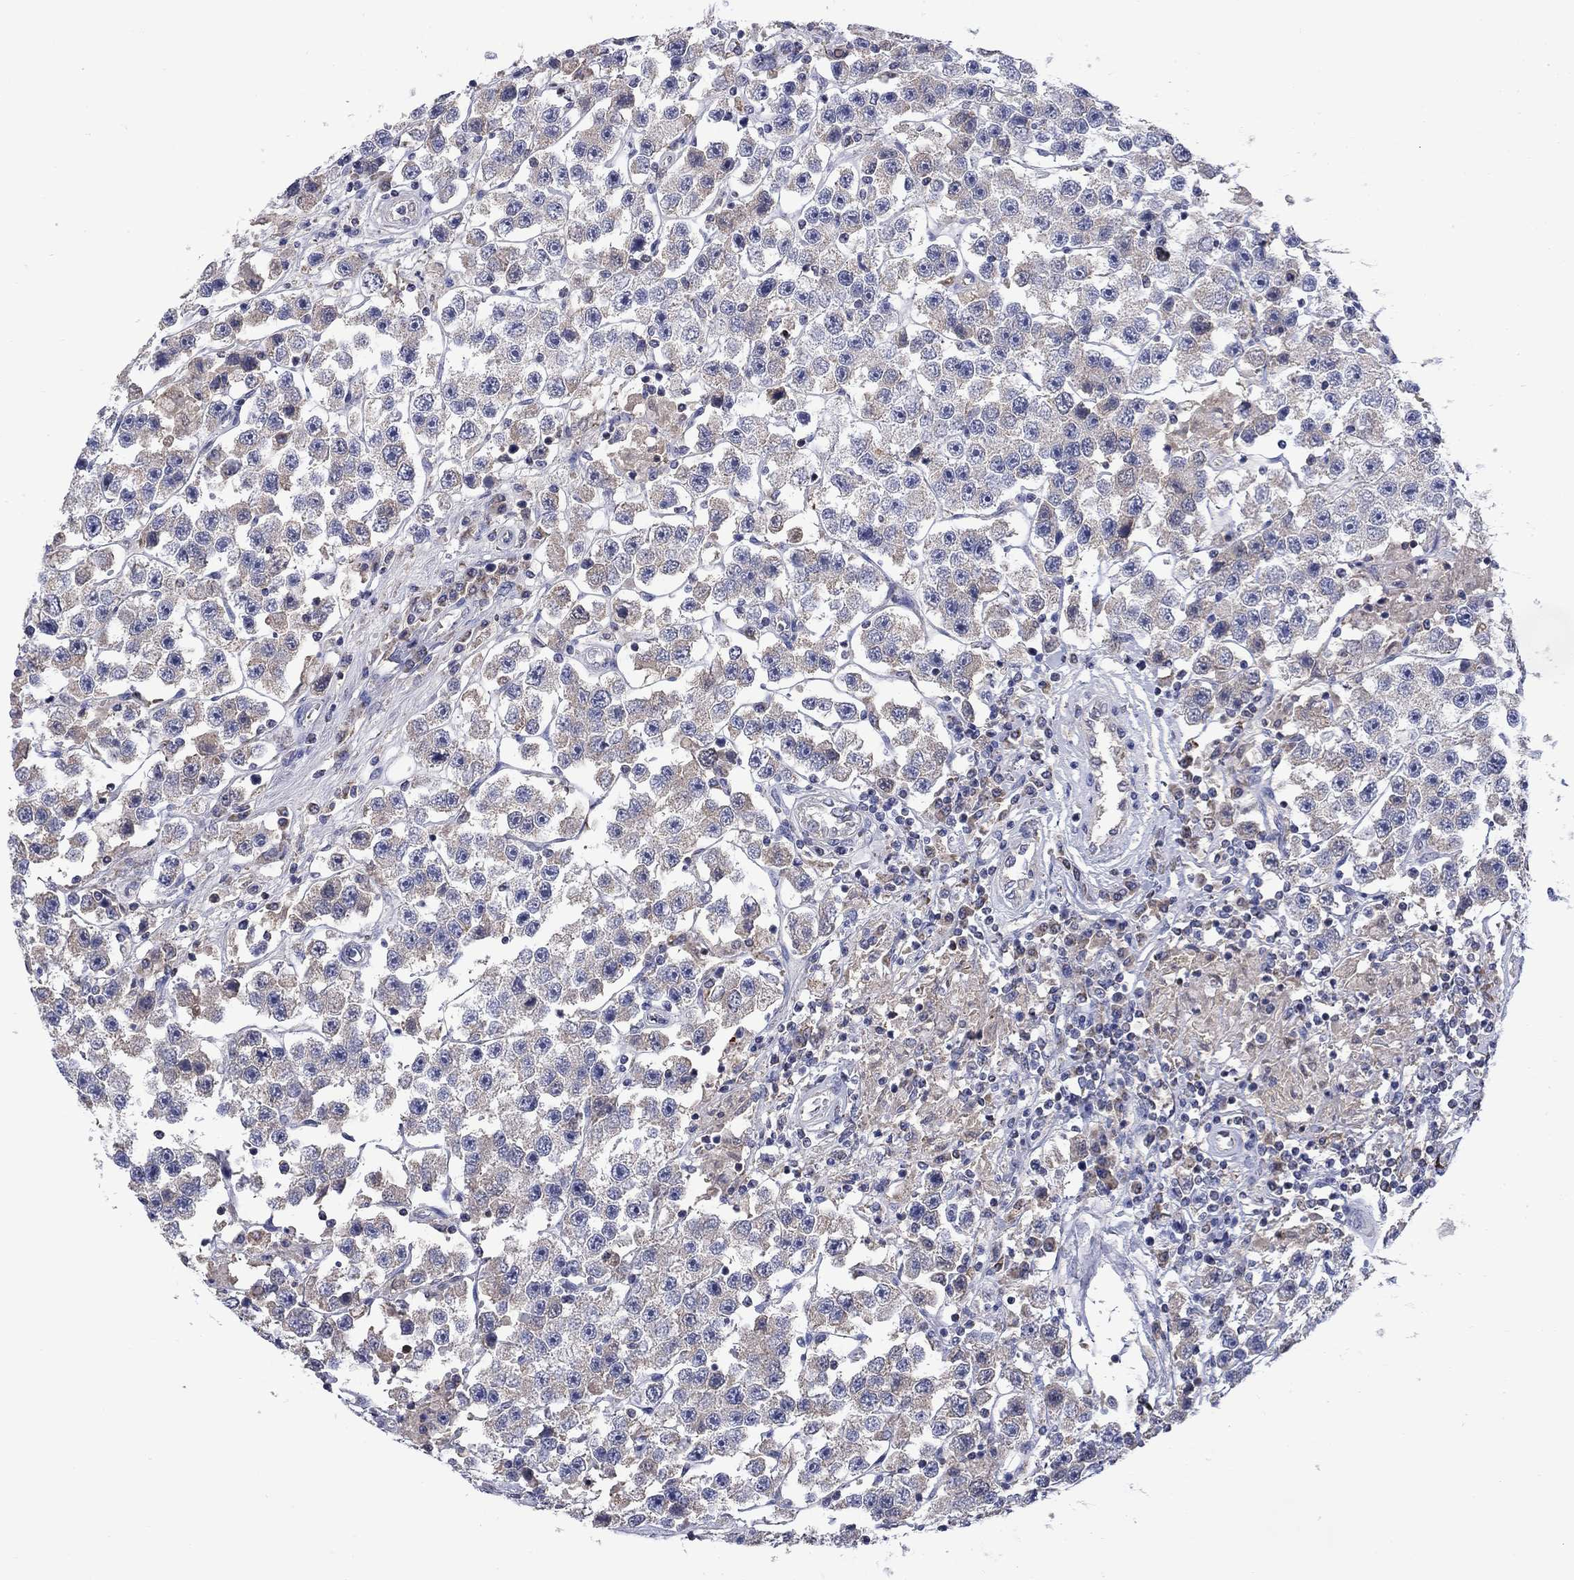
{"staining": {"intensity": "moderate", "quantity": "<25%", "location": "cytoplasmic/membranous"}, "tissue": "testis cancer", "cell_type": "Tumor cells", "image_type": "cancer", "snomed": [{"axis": "morphology", "description": "Seminoma, NOS"}, {"axis": "topography", "description": "Testis"}], "caption": "Moderate cytoplasmic/membranous expression for a protein is identified in about <25% of tumor cells of testis cancer using IHC.", "gene": "FRK", "patient": {"sex": "male", "age": 45}}